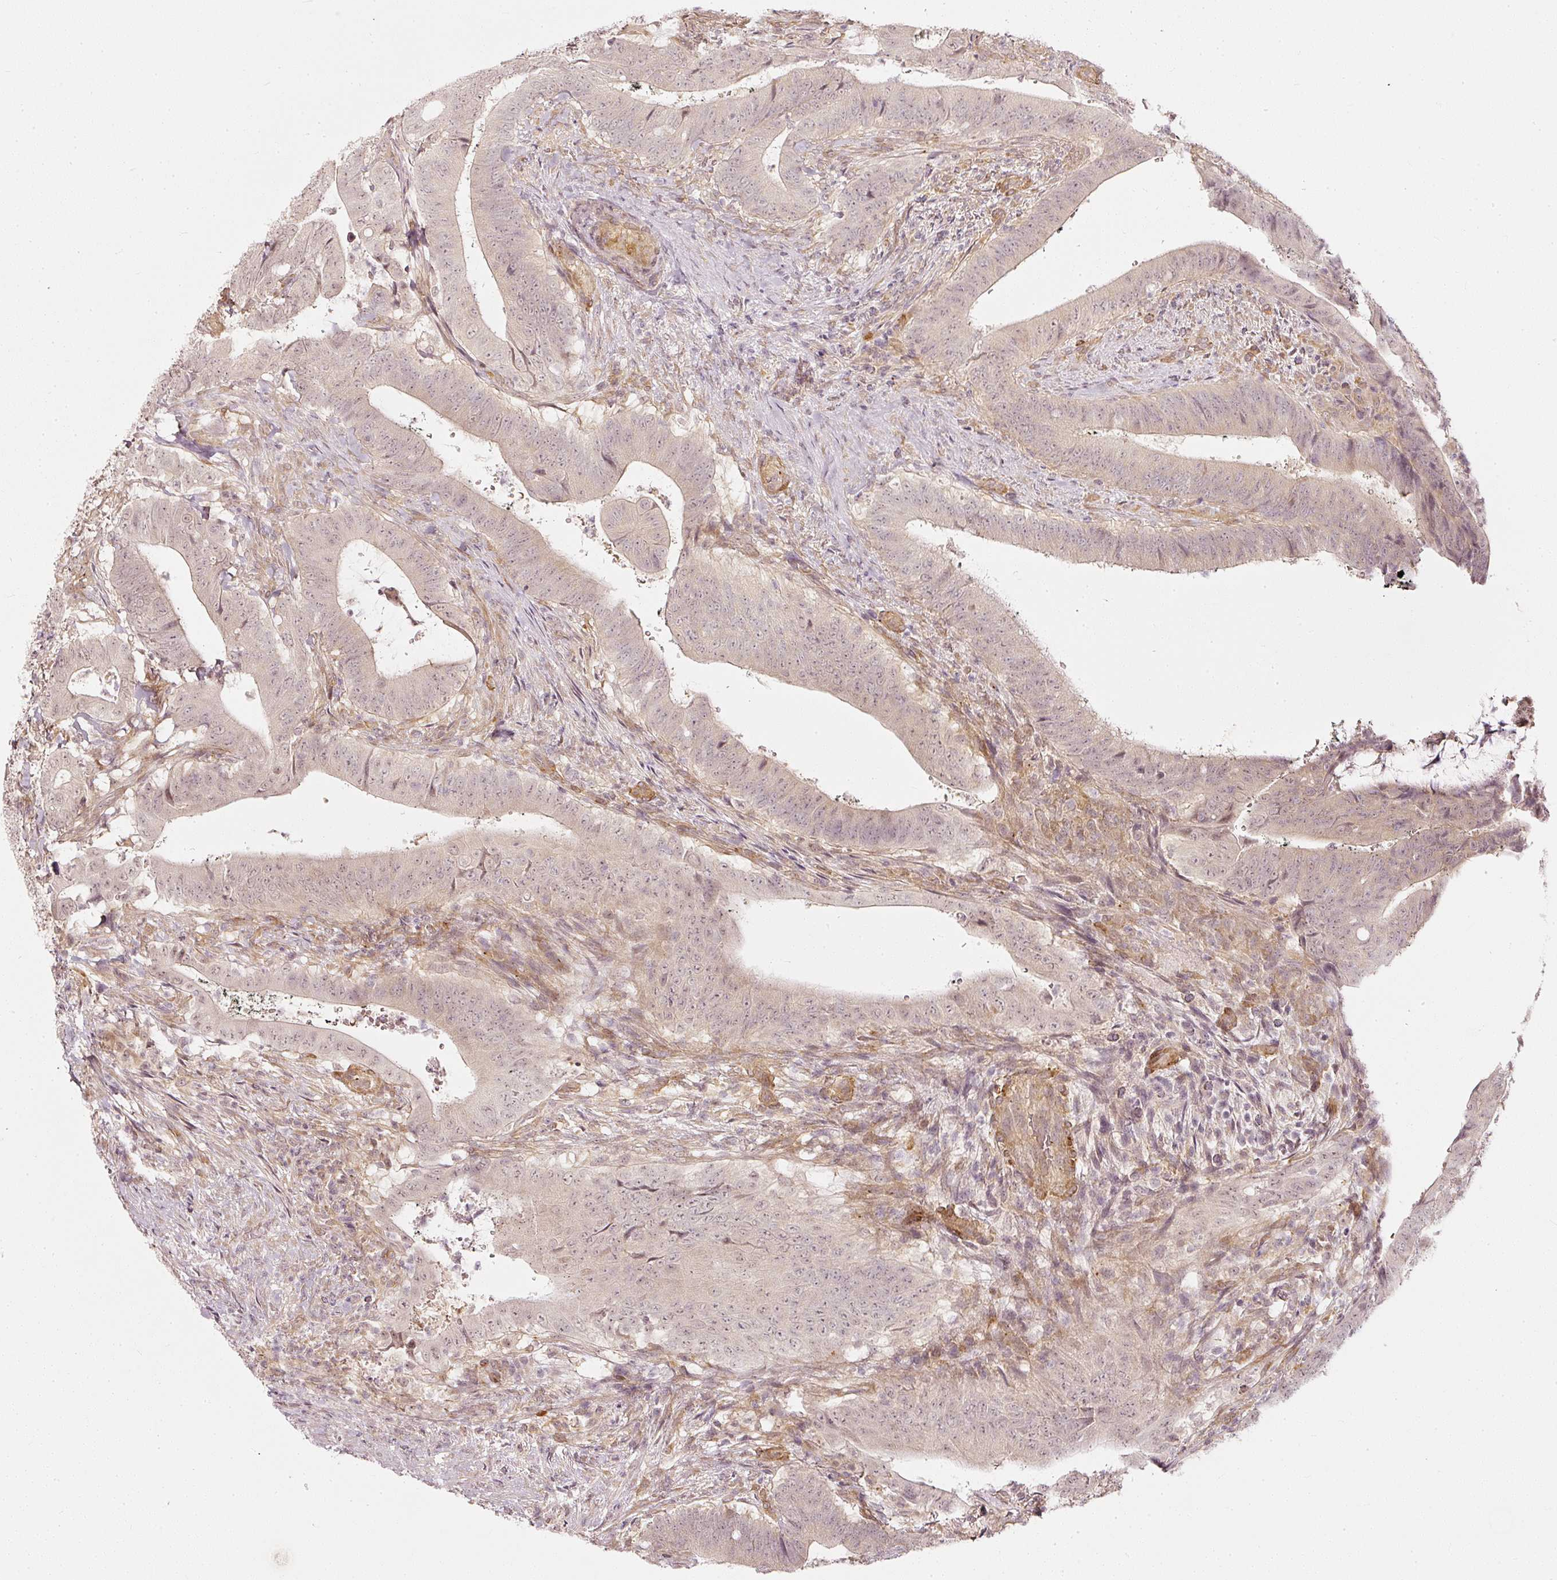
{"staining": {"intensity": "negative", "quantity": "none", "location": "none"}, "tissue": "colorectal cancer", "cell_type": "Tumor cells", "image_type": "cancer", "snomed": [{"axis": "morphology", "description": "Adenocarcinoma, NOS"}, {"axis": "topography", "description": "Colon"}], "caption": "Image shows no protein expression in tumor cells of colorectal cancer tissue.", "gene": "DRD2", "patient": {"sex": "female", "age": 43}}